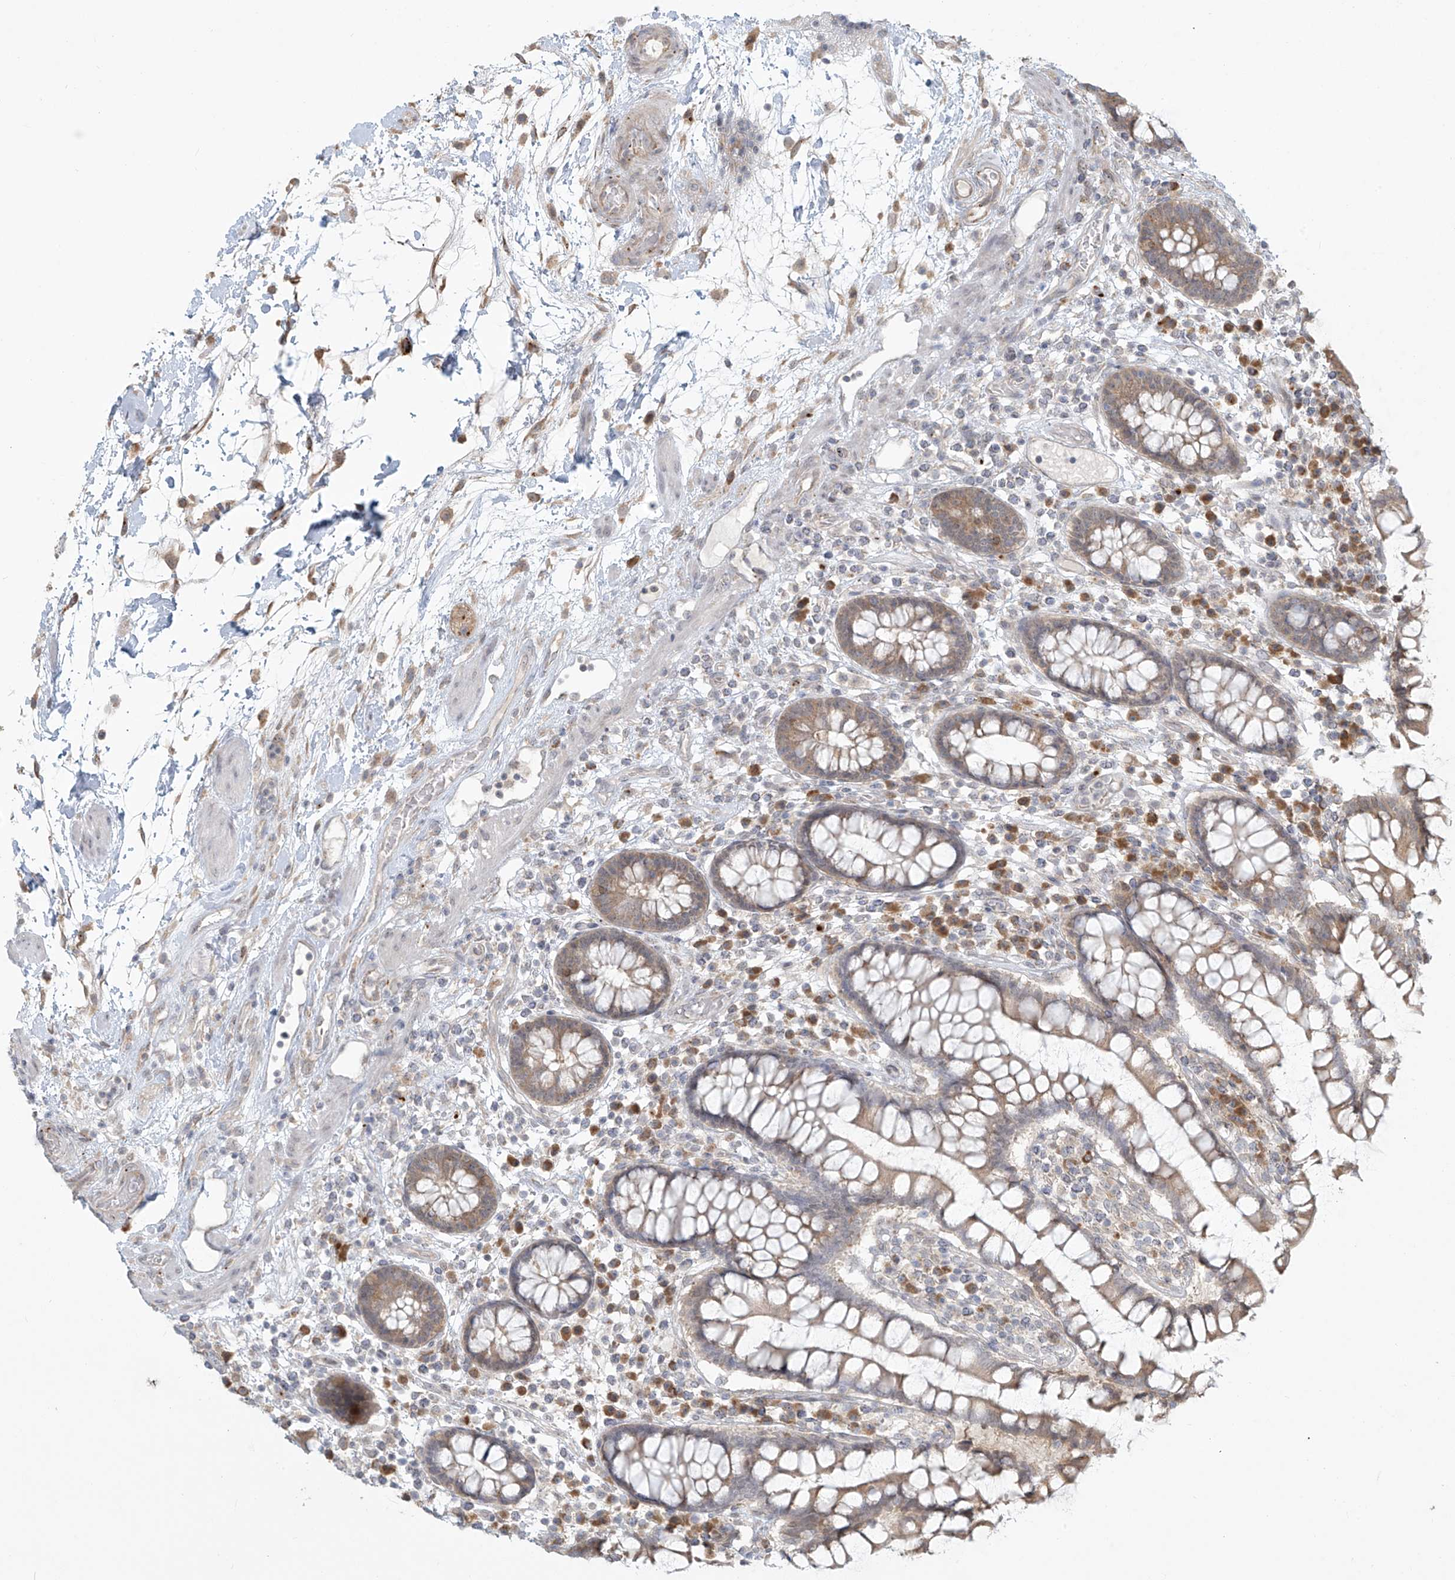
{"staining": {"intensity": "weak", "quantity": ">75%", "location": "cytoplasmic/membranous"}, "tissue": "colon", "cell_type": "Endothelial cells", "image_type": "normal", "snomed": [{"axis": "morphology", "description": "Normal tissue, NOS"}, {"axis": "topography", "description": "Colon"}], "caption": "High-power microscopy captured an immunohistochemistry (IHC) micrograph of benign colon, revealing weak cytoplasmic/membranous expression in about >75% of endothelial cells.", "gene": "PLEKHM3", "patient": {"sex": "female", "age": 79}}